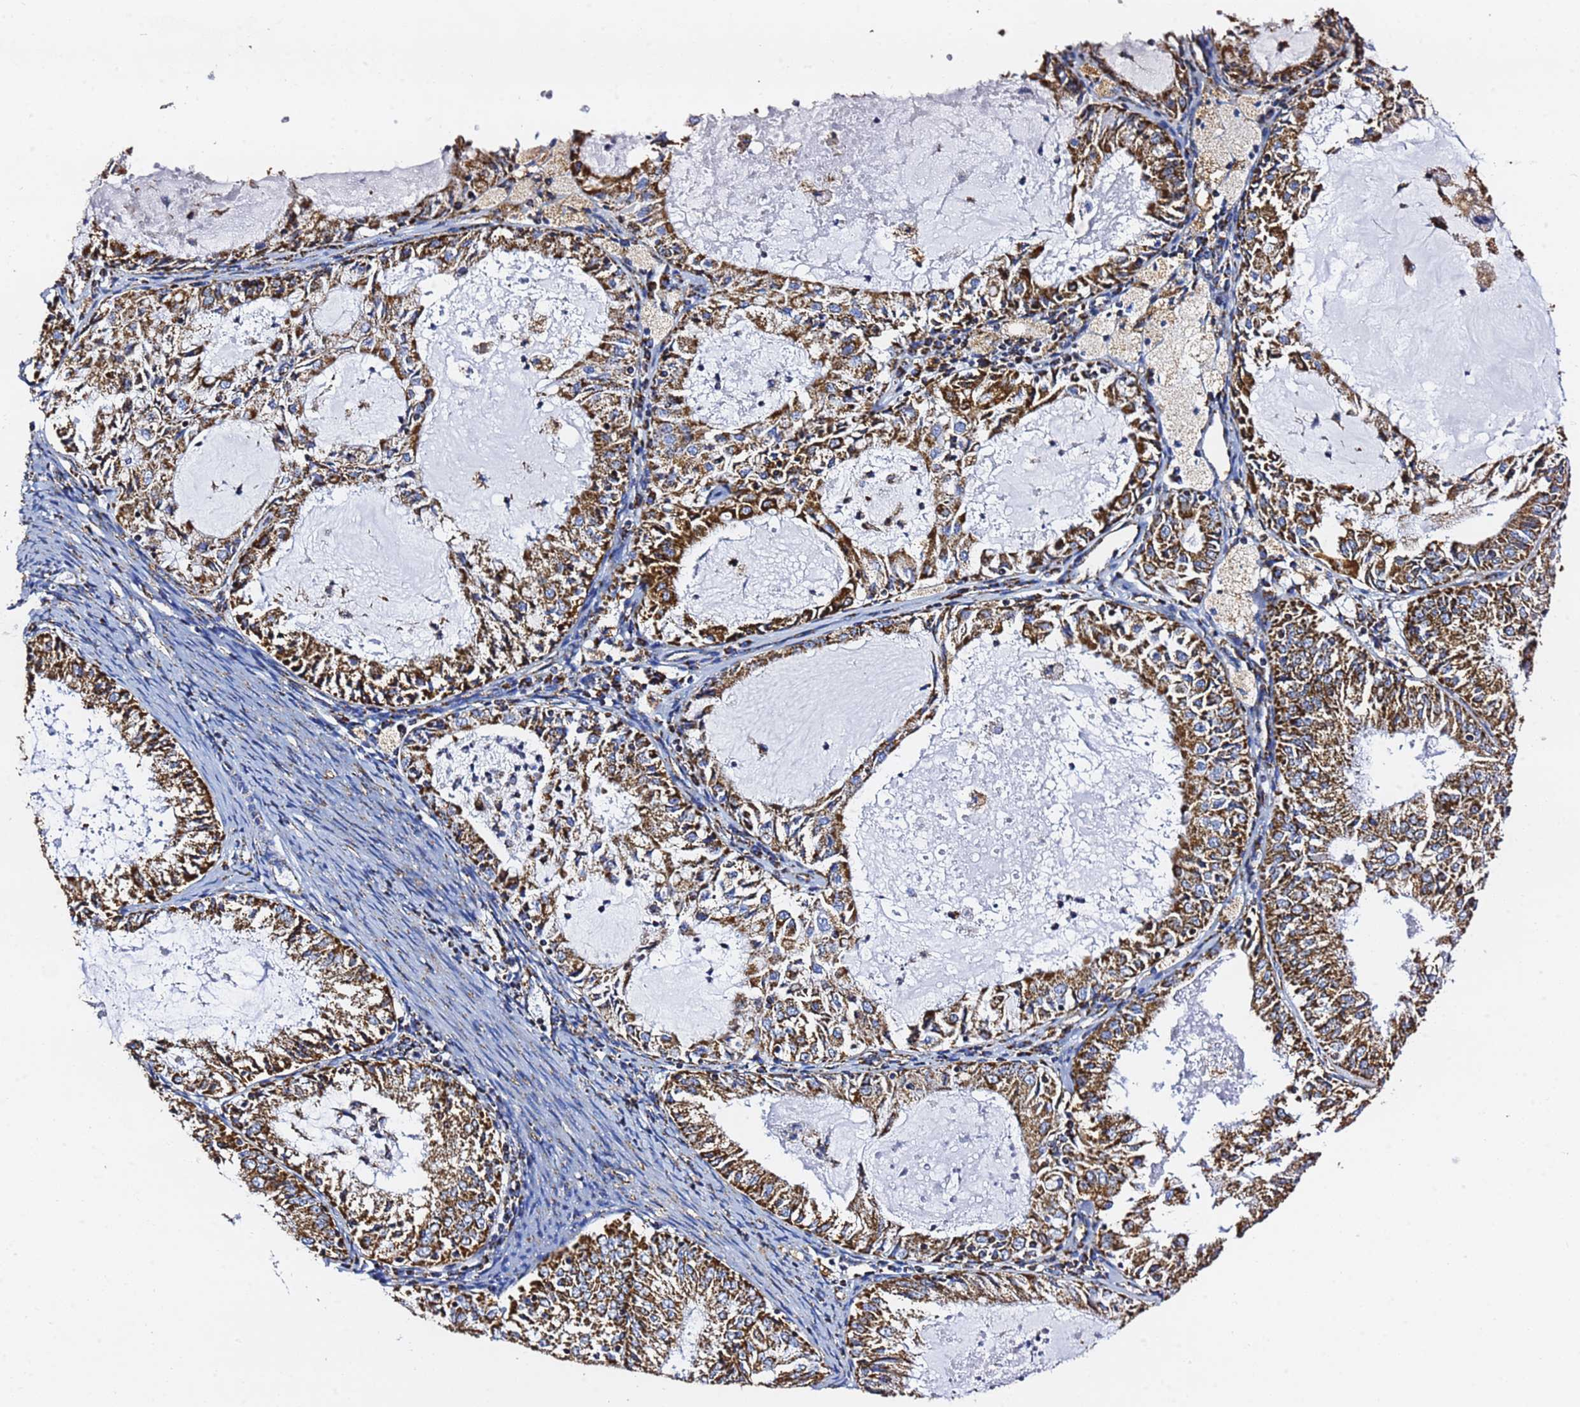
{"staining": {"intensity": "strong", "quantity": ">75%", "location": "cytoplasmic/membranous"}, "tissue": "endometrial cancer", "cell_type": "Tumor cells", "image_type": "cancer", "snomed": [{"axis": "morphology", "description": "Adenocarcinoma, NOS"}, {"axis": "topography", "description": "Endometrium"}], "caption": "Immunohistochemistry (DAB (3,3'-diaminobenzidine)) staining of adenocarcinoma (endometrial) shows strong cytoplasmic/membranous protein positivity in approximately >75% of tumor cells.", "gene": "PHB2", "patient": {"sex": "female", "age": 57}}